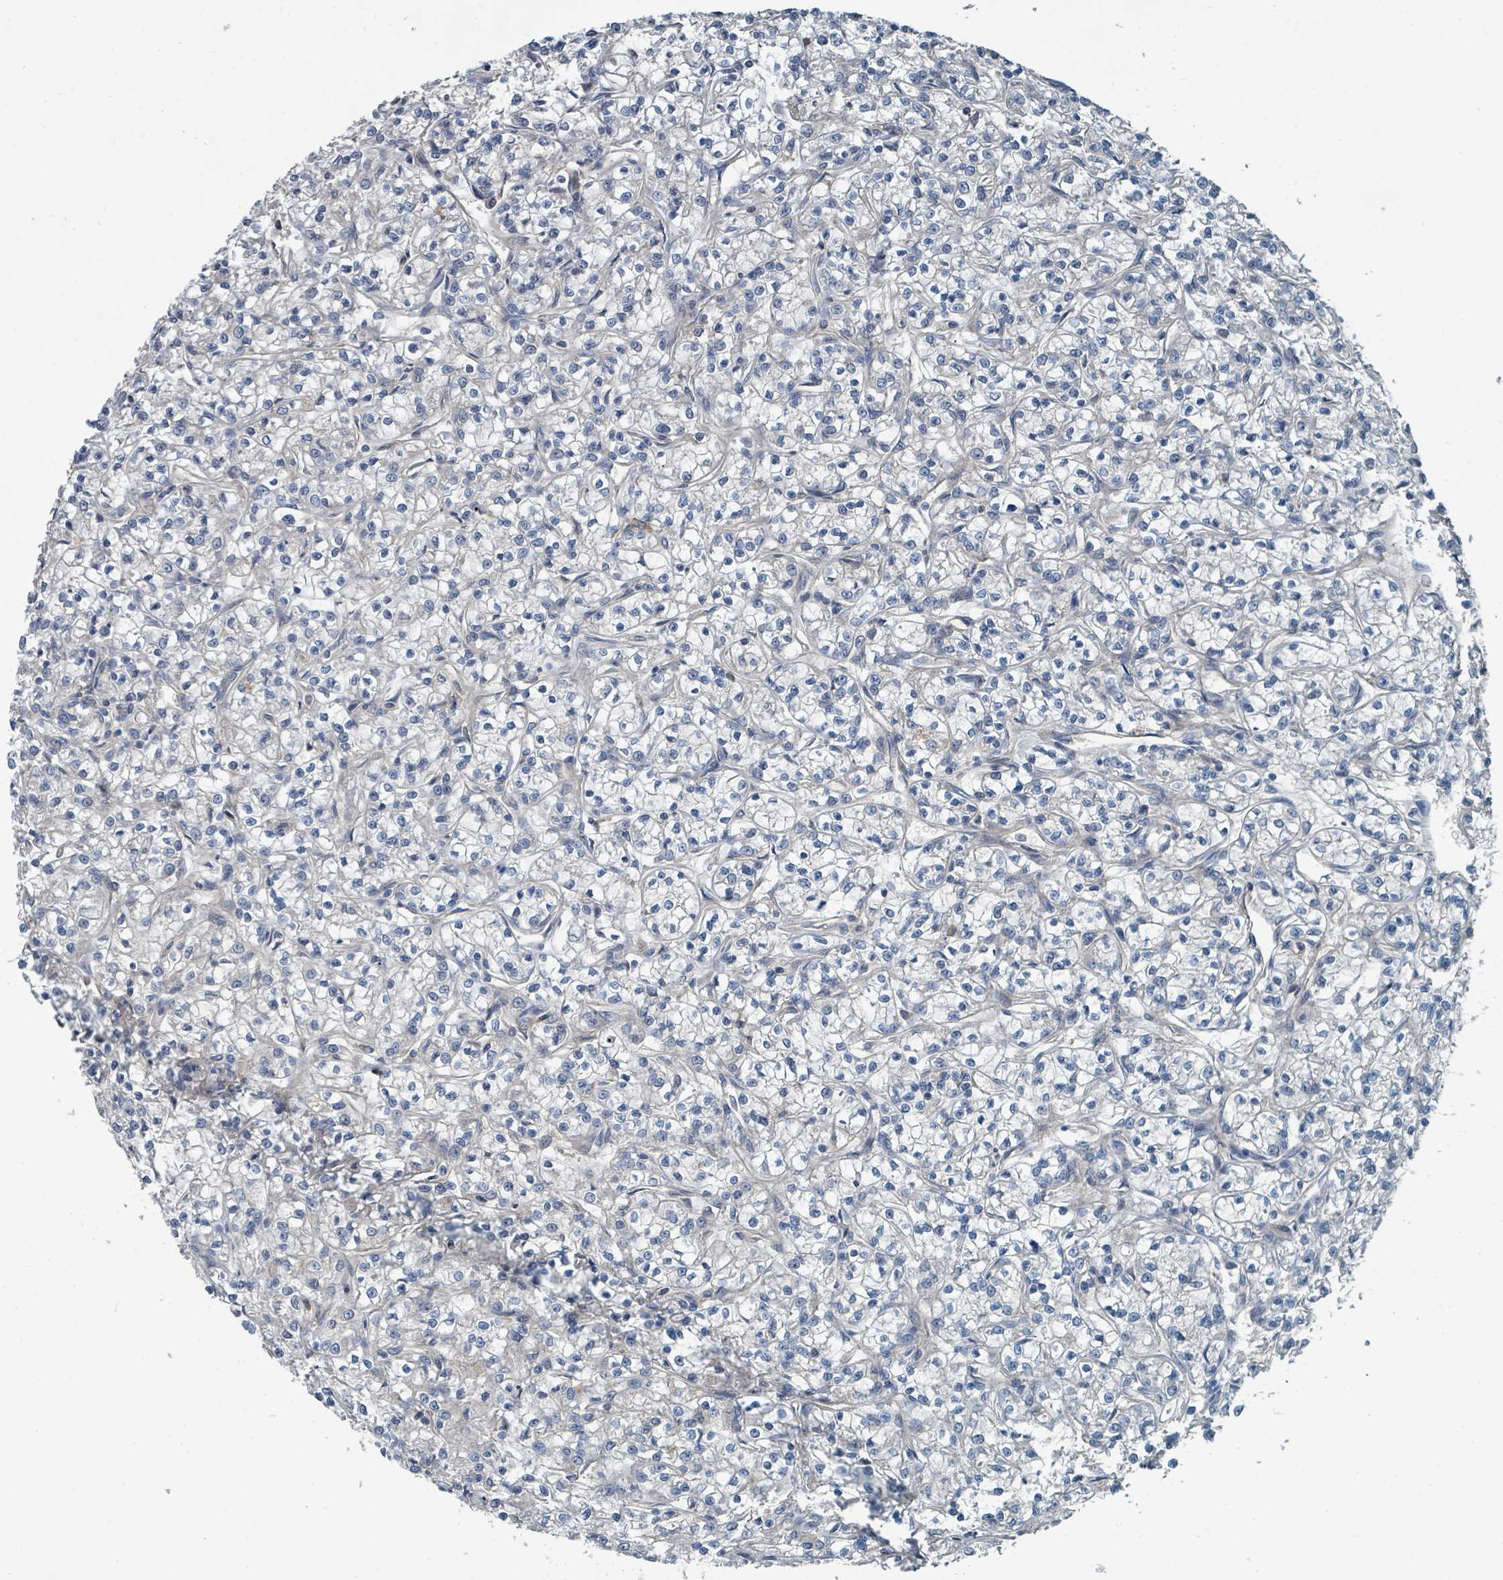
{"staining": {"intensity": "negative", "quantity": "none", "location": "none"}, "tissue": "renal cancer", "cell_type": "Tumor cells", "image_type": "cancer", "snomed": [{"axis": "morphology", "description": "Adenocarcinoma, NOS"}, {"axis": "topography", "description": "Kidney"}], "caption": "Adenocarcinoma (renal) was stained to show a protein in brown. There is no significant positivity in tumor cells. Brightfield microscopy of immunohistochemistry stained with DAB (brown) and hematoxylin (blue), captured at high magnification.", "gene": "SLC44A5", "patient": {"sex": "female", "age": 59}}